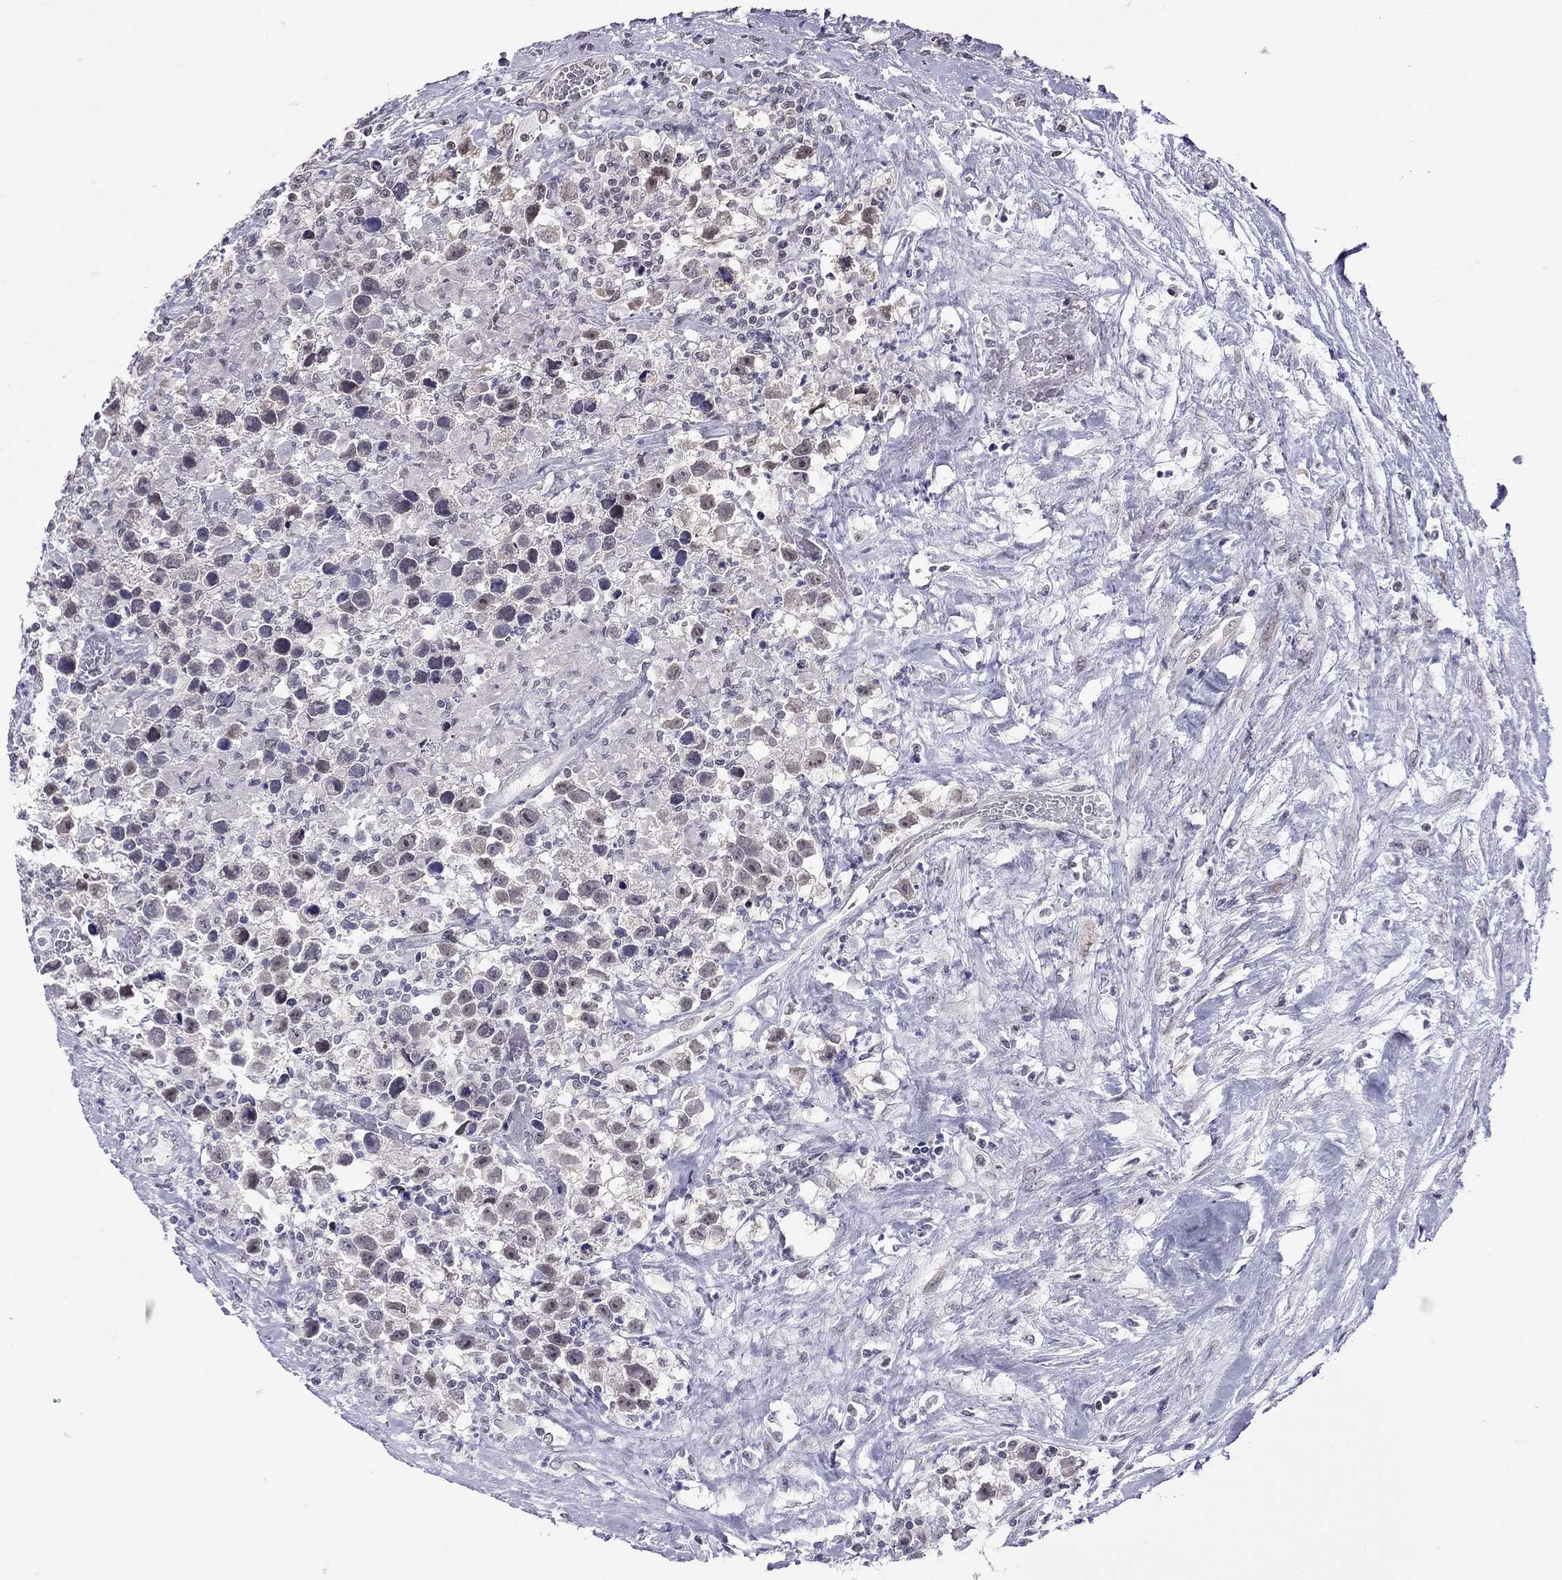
{"staining": {"intensity": "negative", "quantity": "none", "location": "none"}, "tissue": "testis cancer", "cell_type": "Tumor cells", "image_type": "cancer", "snomed": [{"axis": "morphology", "description": "Seminoma, NOS"}, {"axis": "topography", "description": "Testis"}], "caption": "Human testis cancer (seminoma) stained for a protein using immunohistochemistry (IHC) shows no positivity in tumor cells.", "gene": "HES5", "patient": {"sex": "male", "age": 43}}